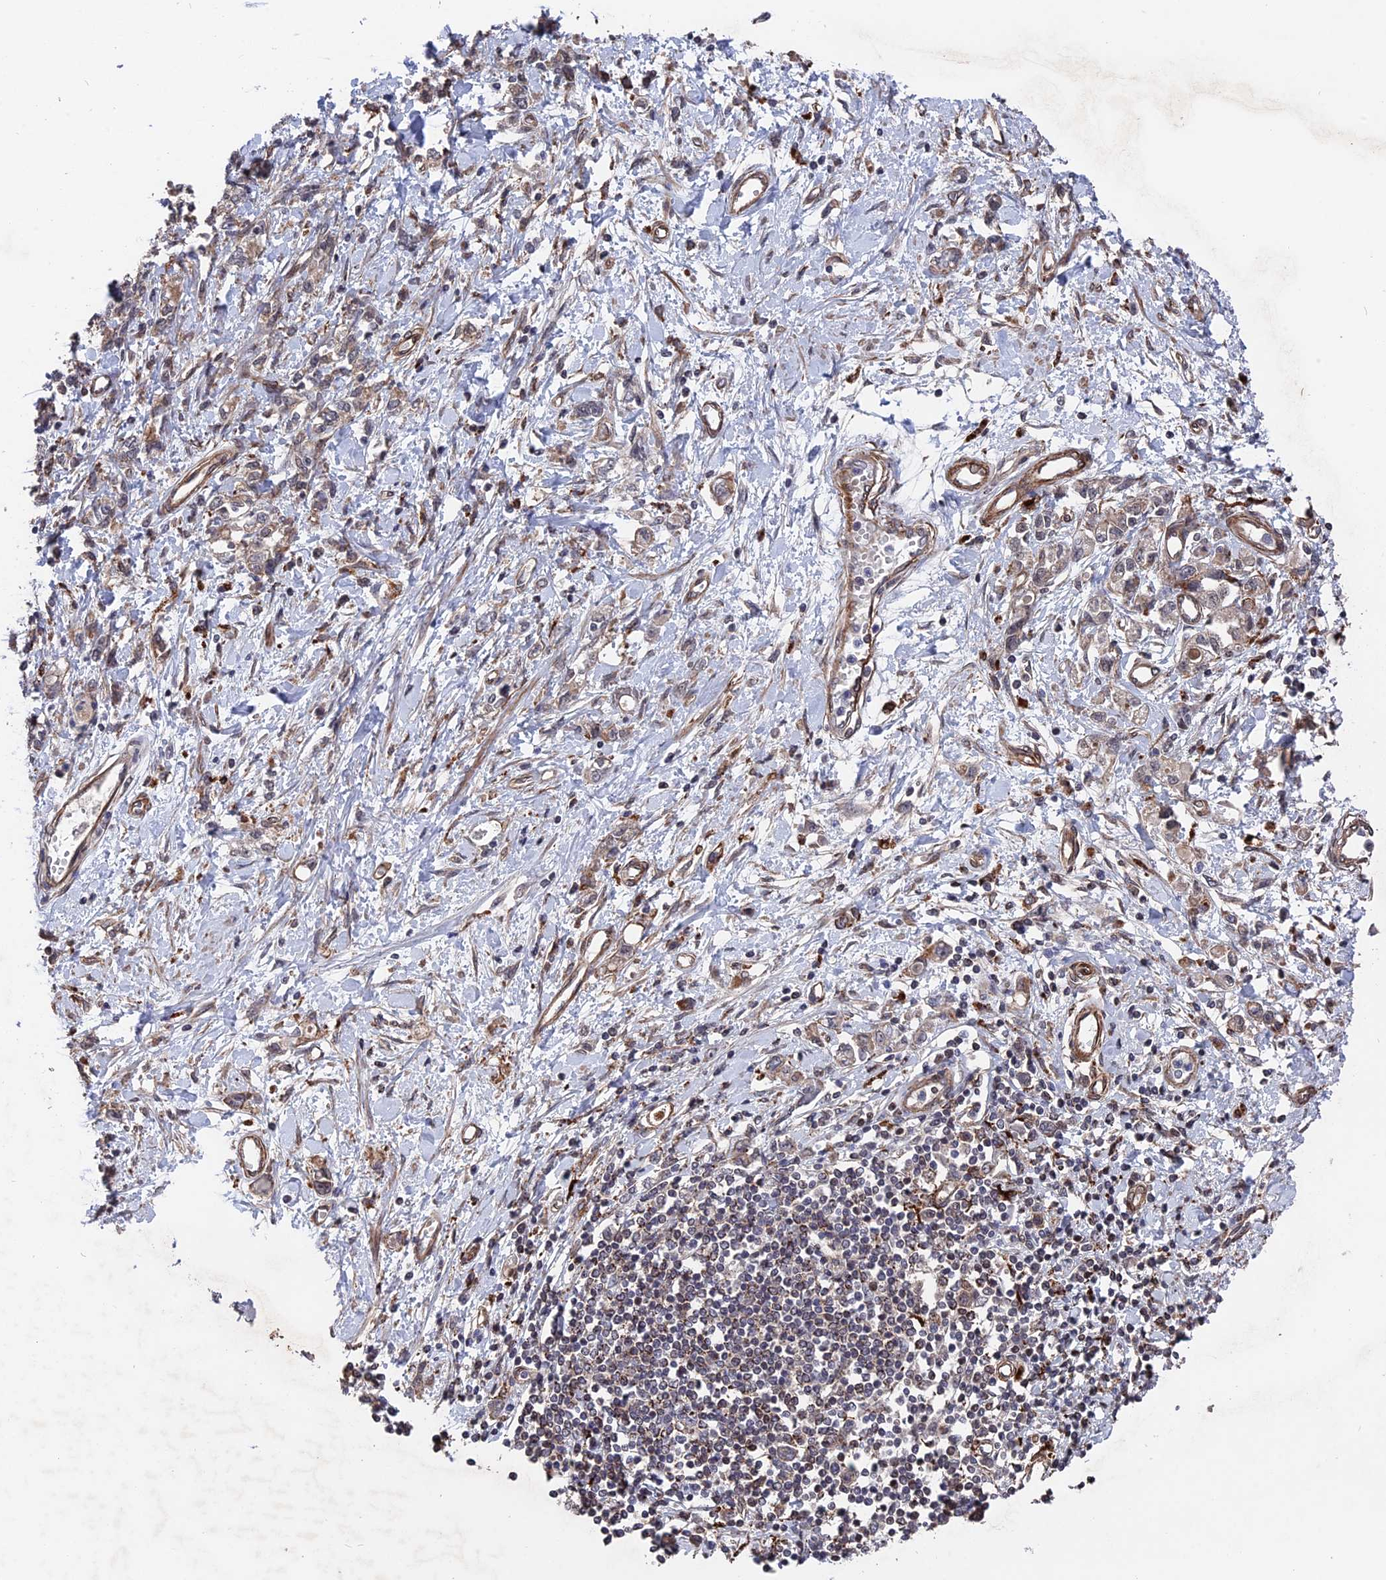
{"staining": {"intensity": "negative", "quantity": "none", "location": "none"}, "tissue": "stomach cancer", "cell_type": "Tumor cells", "image_type": "cancer", "snomed": [{"axis": "morphology", "description": "Adenocarcinoma, NOS"}, {"axis": "topography", "description": "Stomach"}], "caption": "Protein analysis of stomach adenocarcinoma displays no significant expression in tumor cells.", "gene": "NOSIP", "patient": {"sex": "female", "age": 76}}